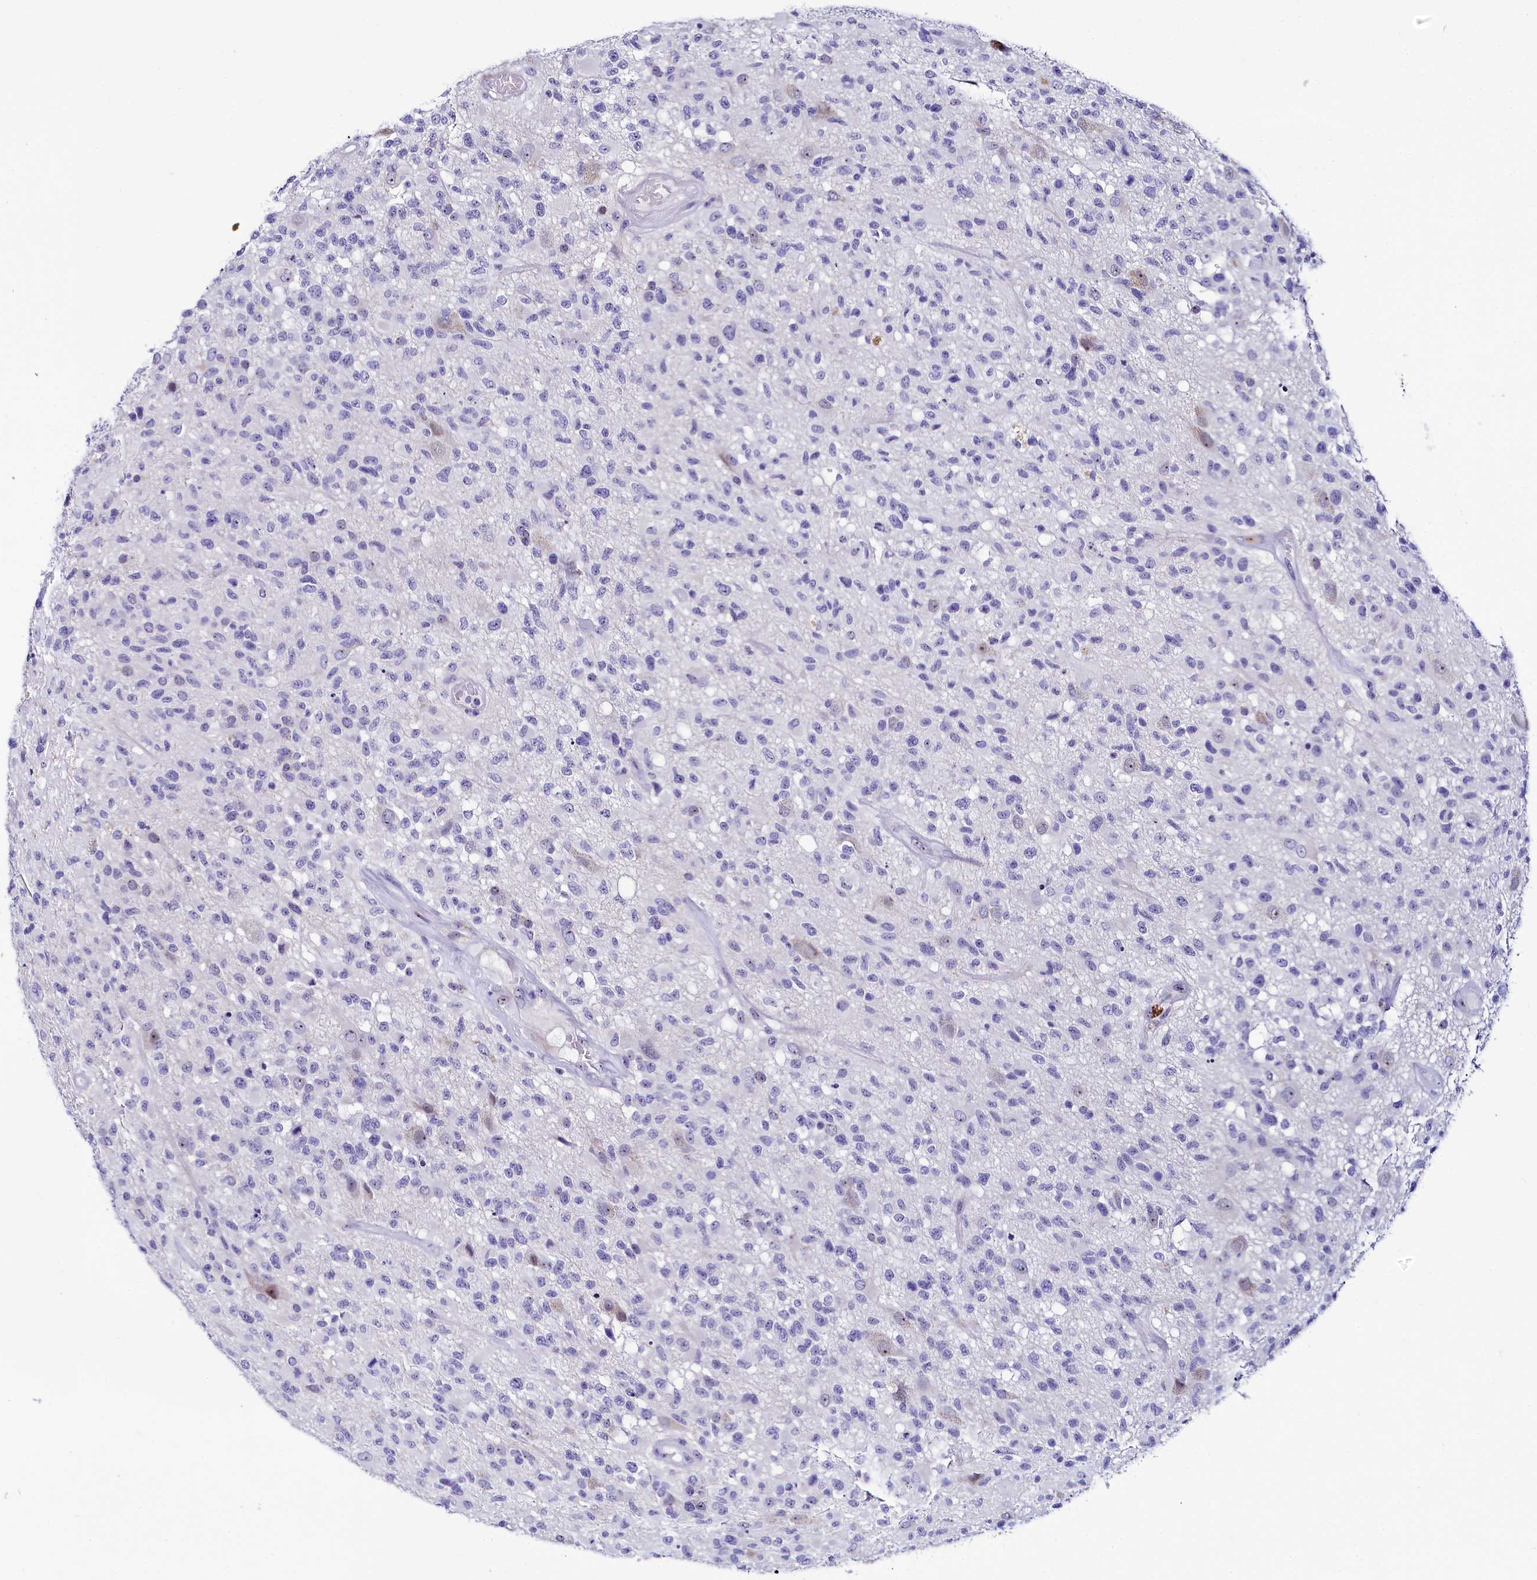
{"staining": {"intensity": "negative", "quantity": "none", "location": "none"}, "tissue": "glioma", "cell_type": "Tumor cells", "image_type": "cancer", "snomed": [{"axis": "morphology", "description": "Glioma, malignant, High grade"}, {"axis": "morphology", "description": "Glioblastoma, NOS"}, {"axis": "topography", "description": "Brain"}], "caption": "Immunohistochemical staining of human glioma demonstrates no significant staining in tumor cells.", "gene": "TCOF1", "patient": {"sex": "male", "age": 60}}